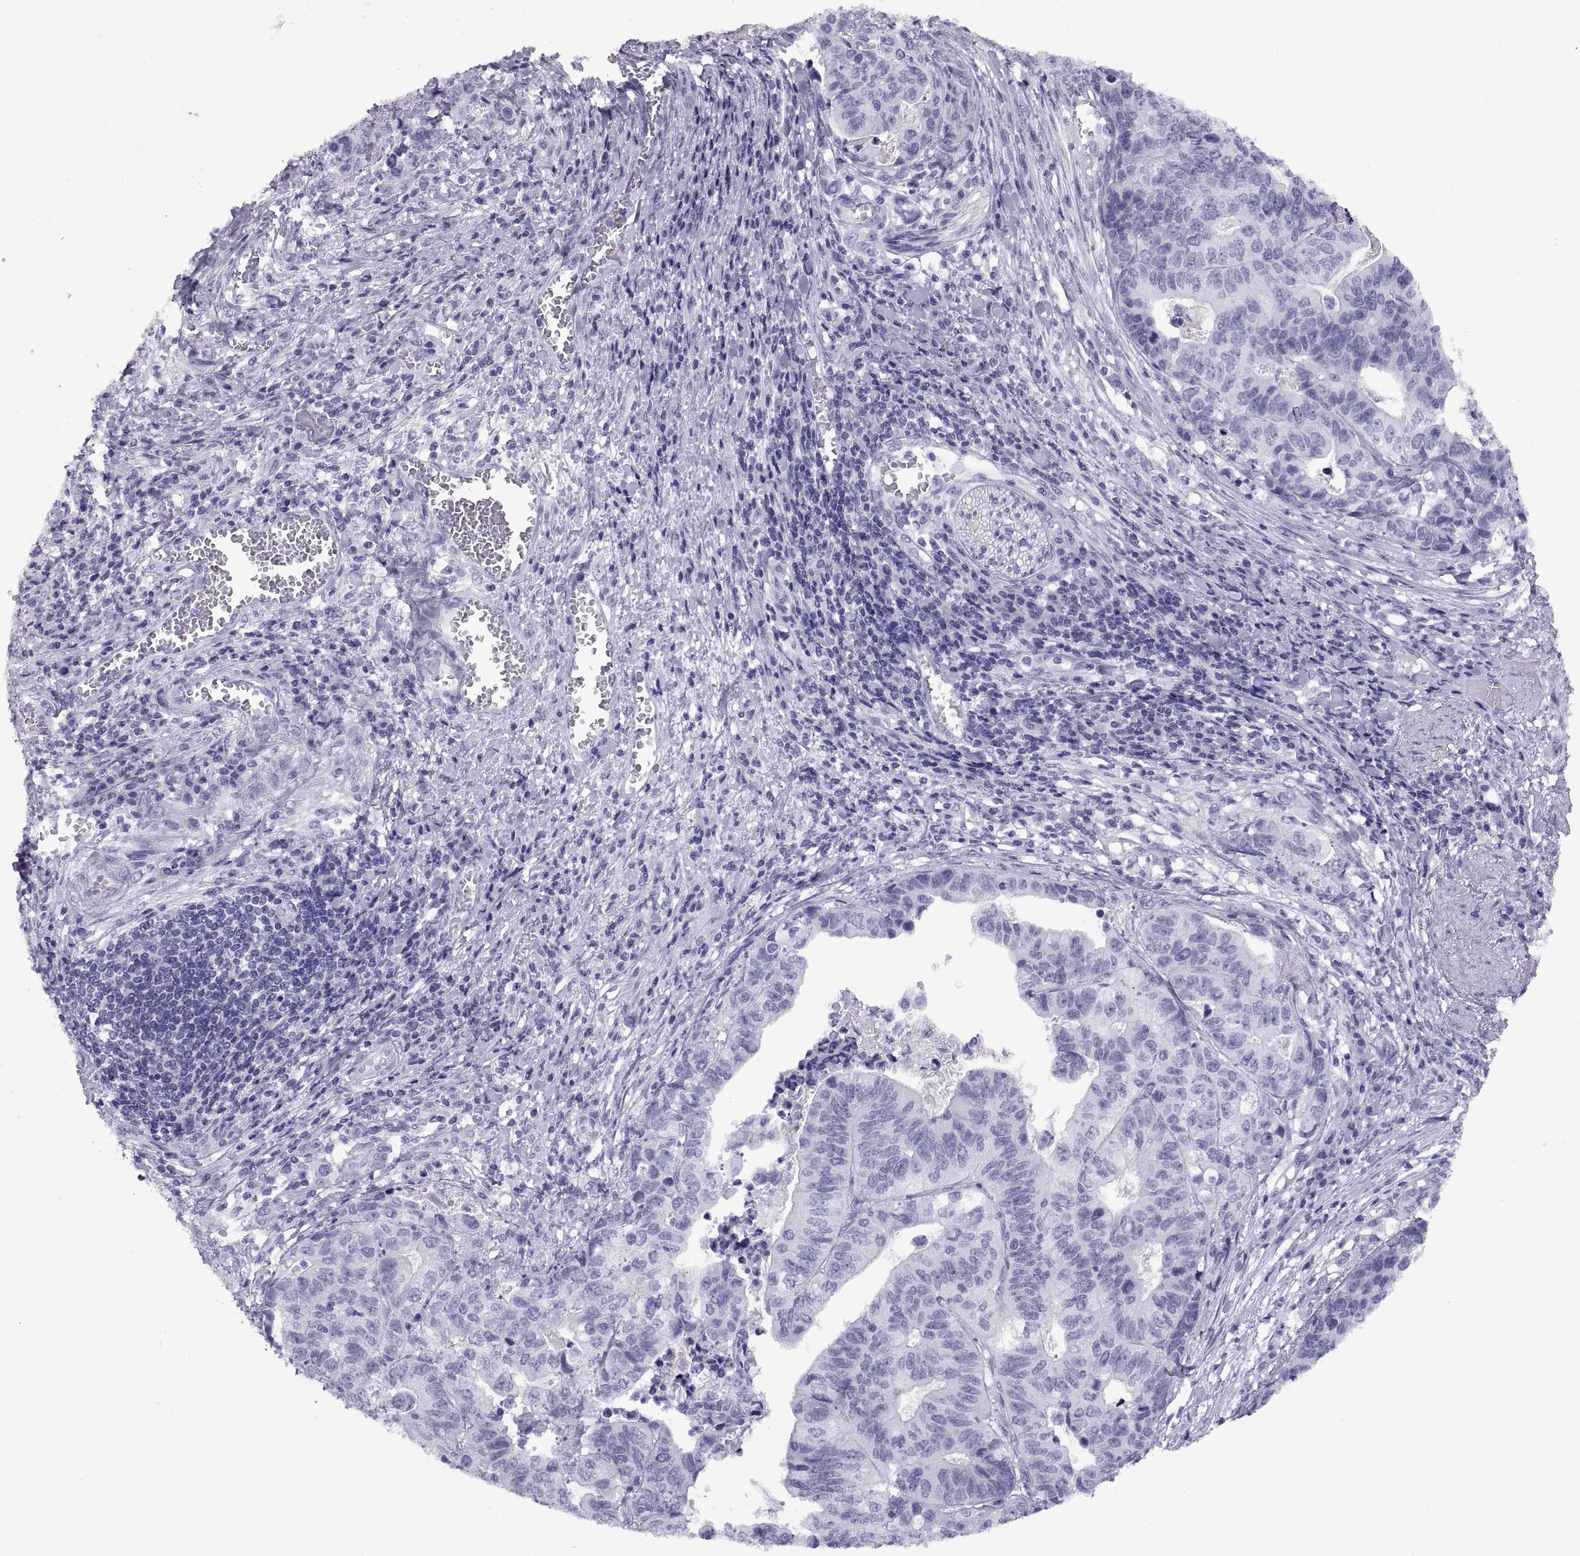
{"staining": {"intensity": "negative", "quantity": "none", "location": "none"}, "tissue": "stomach cancer", "cell_type": "Tumor cells", "image_type": "cancer", "snomed": [{"axis": "morphology", "description": "Adenocarcinoma, NOS"}, {"axis": "topography", "description": "Stomach, upper"}], "caption": "Tumor cells are negative for protein expression in human stomach adenocarcinoma.", "gene": "RGS20", "patient": {"sex": "female", "age": 67}}